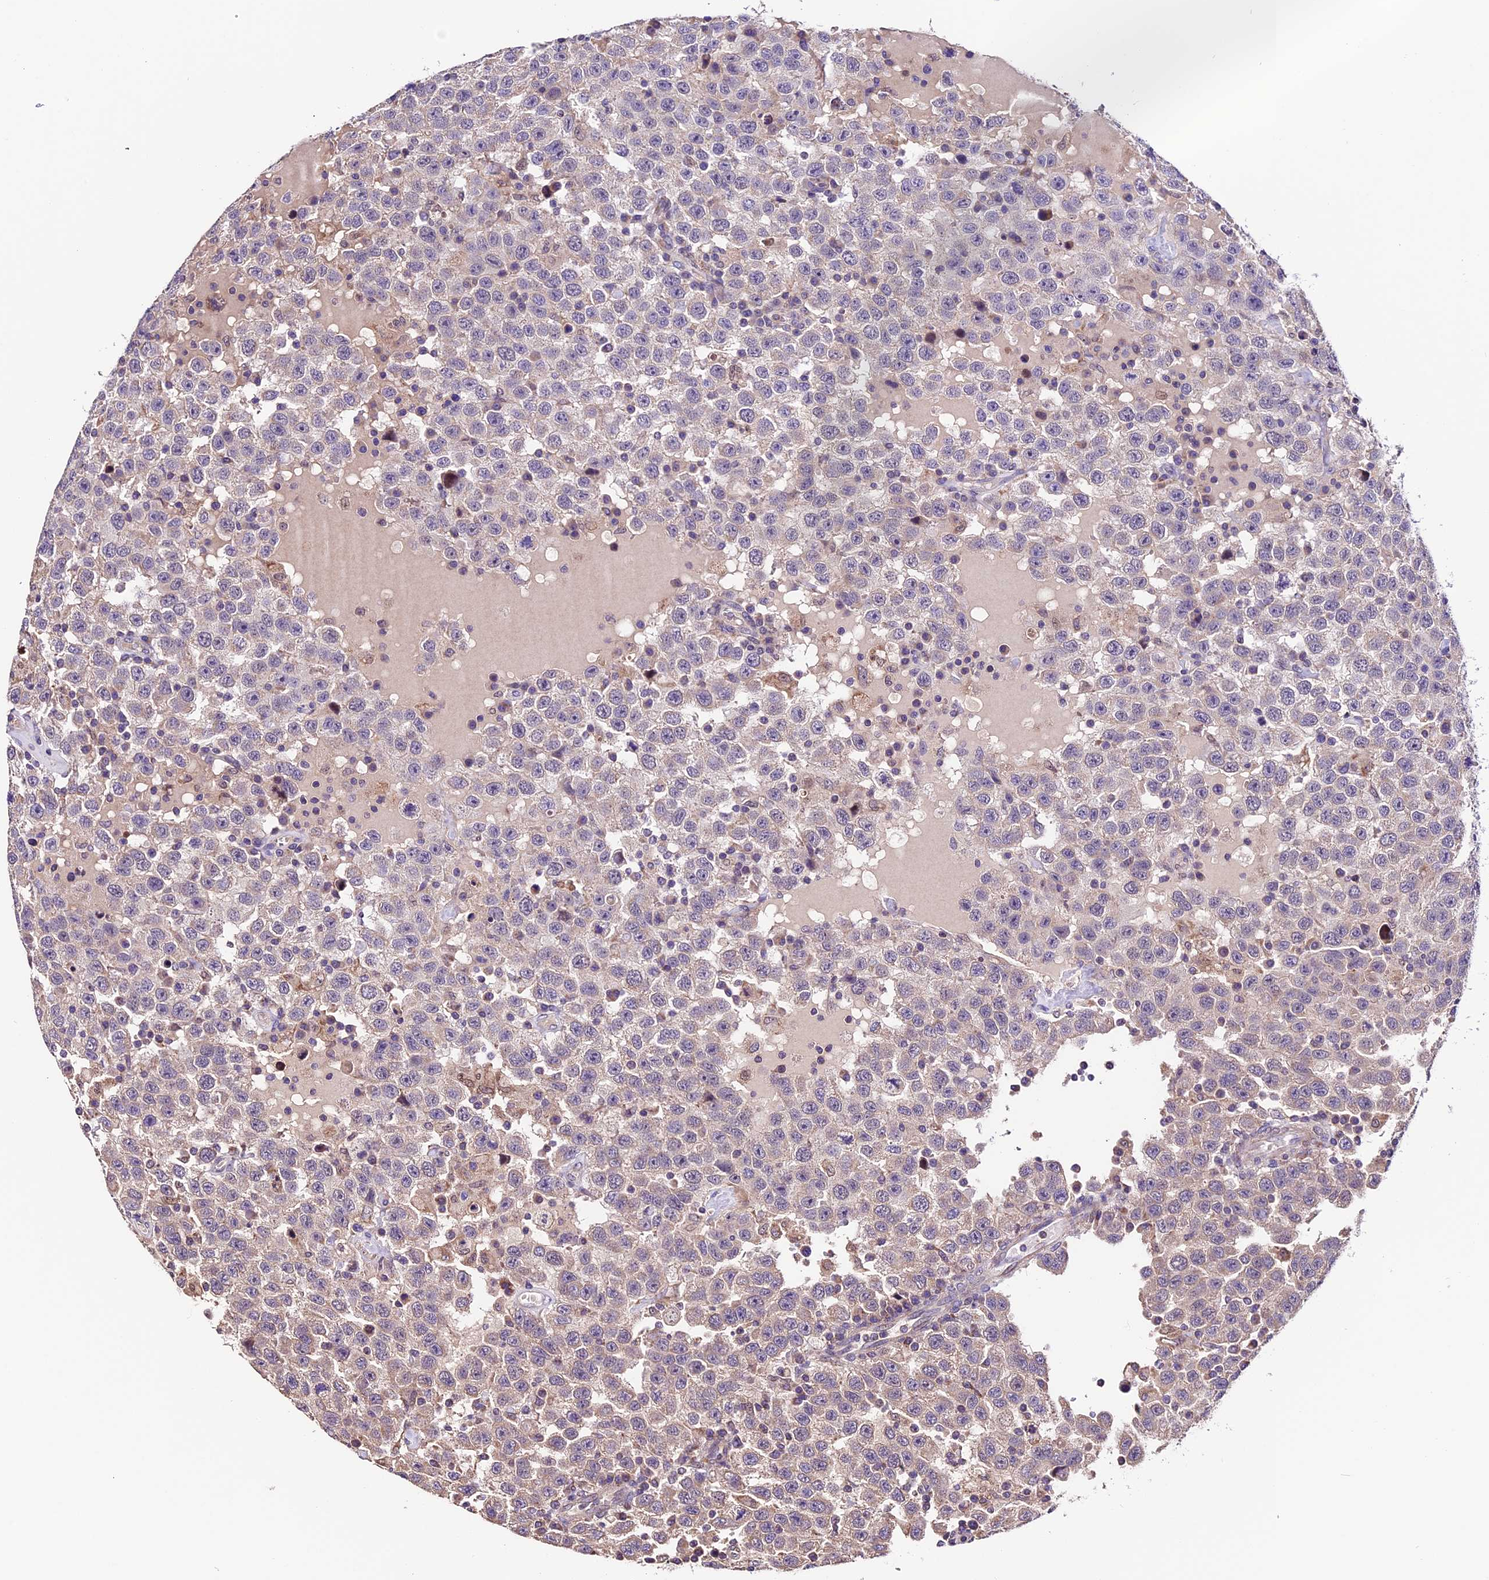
{"staining": {"intensity": "negative", "quantity": "none", "location": "none"}, "tissue": "testis cancer", "cell_type": "Tumor cells", "image_type": "cancer", "snomed": [{"axis": "morphology", "description": "Seminoma, NOS"}, {"axis": "topography", "description": "Testis"}], "caption": "Image shows no significant protein positivity in tumor cells of testis cancer (seminoma).", "gene": "DDX28", "patient": {"sex": "male", "age": 41}}